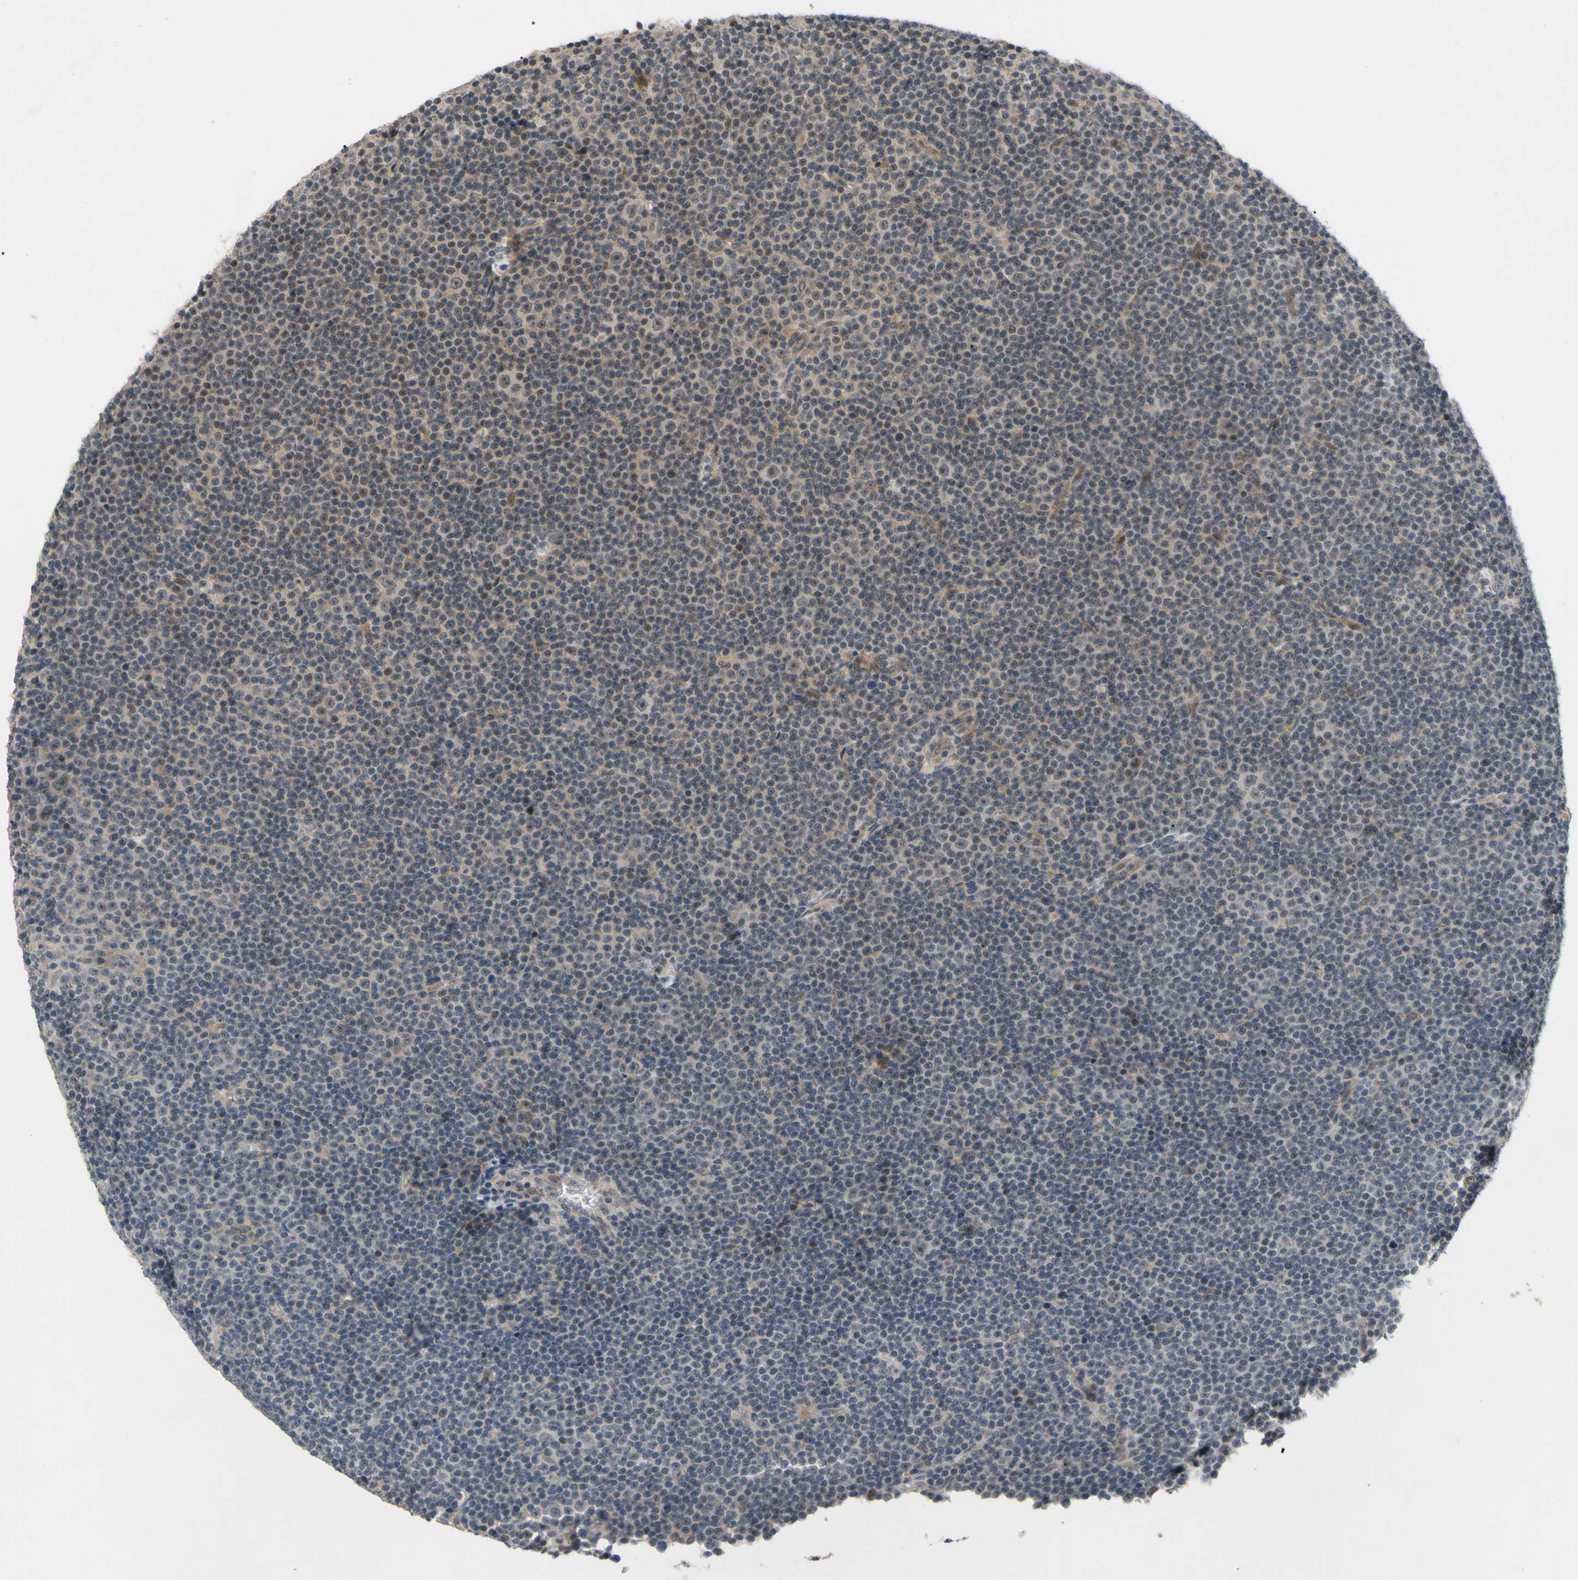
{"staining": {"intensity": "negative", "quantity": "none", "location": "none"}, "tissue": "lymphoma", "cell_type": "Tumor cells", "image_type": "cancer", "snomed": [{"axis": "morphology", "description": "Malignant lymphoma, non-Hodgkin's type, Low grade"}, {"axis": "topography", "description": "Lymph node"}], "caption": "A high-resolution histopathology image shows IHC staining of lymphoma, which demonstrates no significant staining in tumor cells.", "gene": "ALK", "patient": {"sex": "female", "age": 67}}